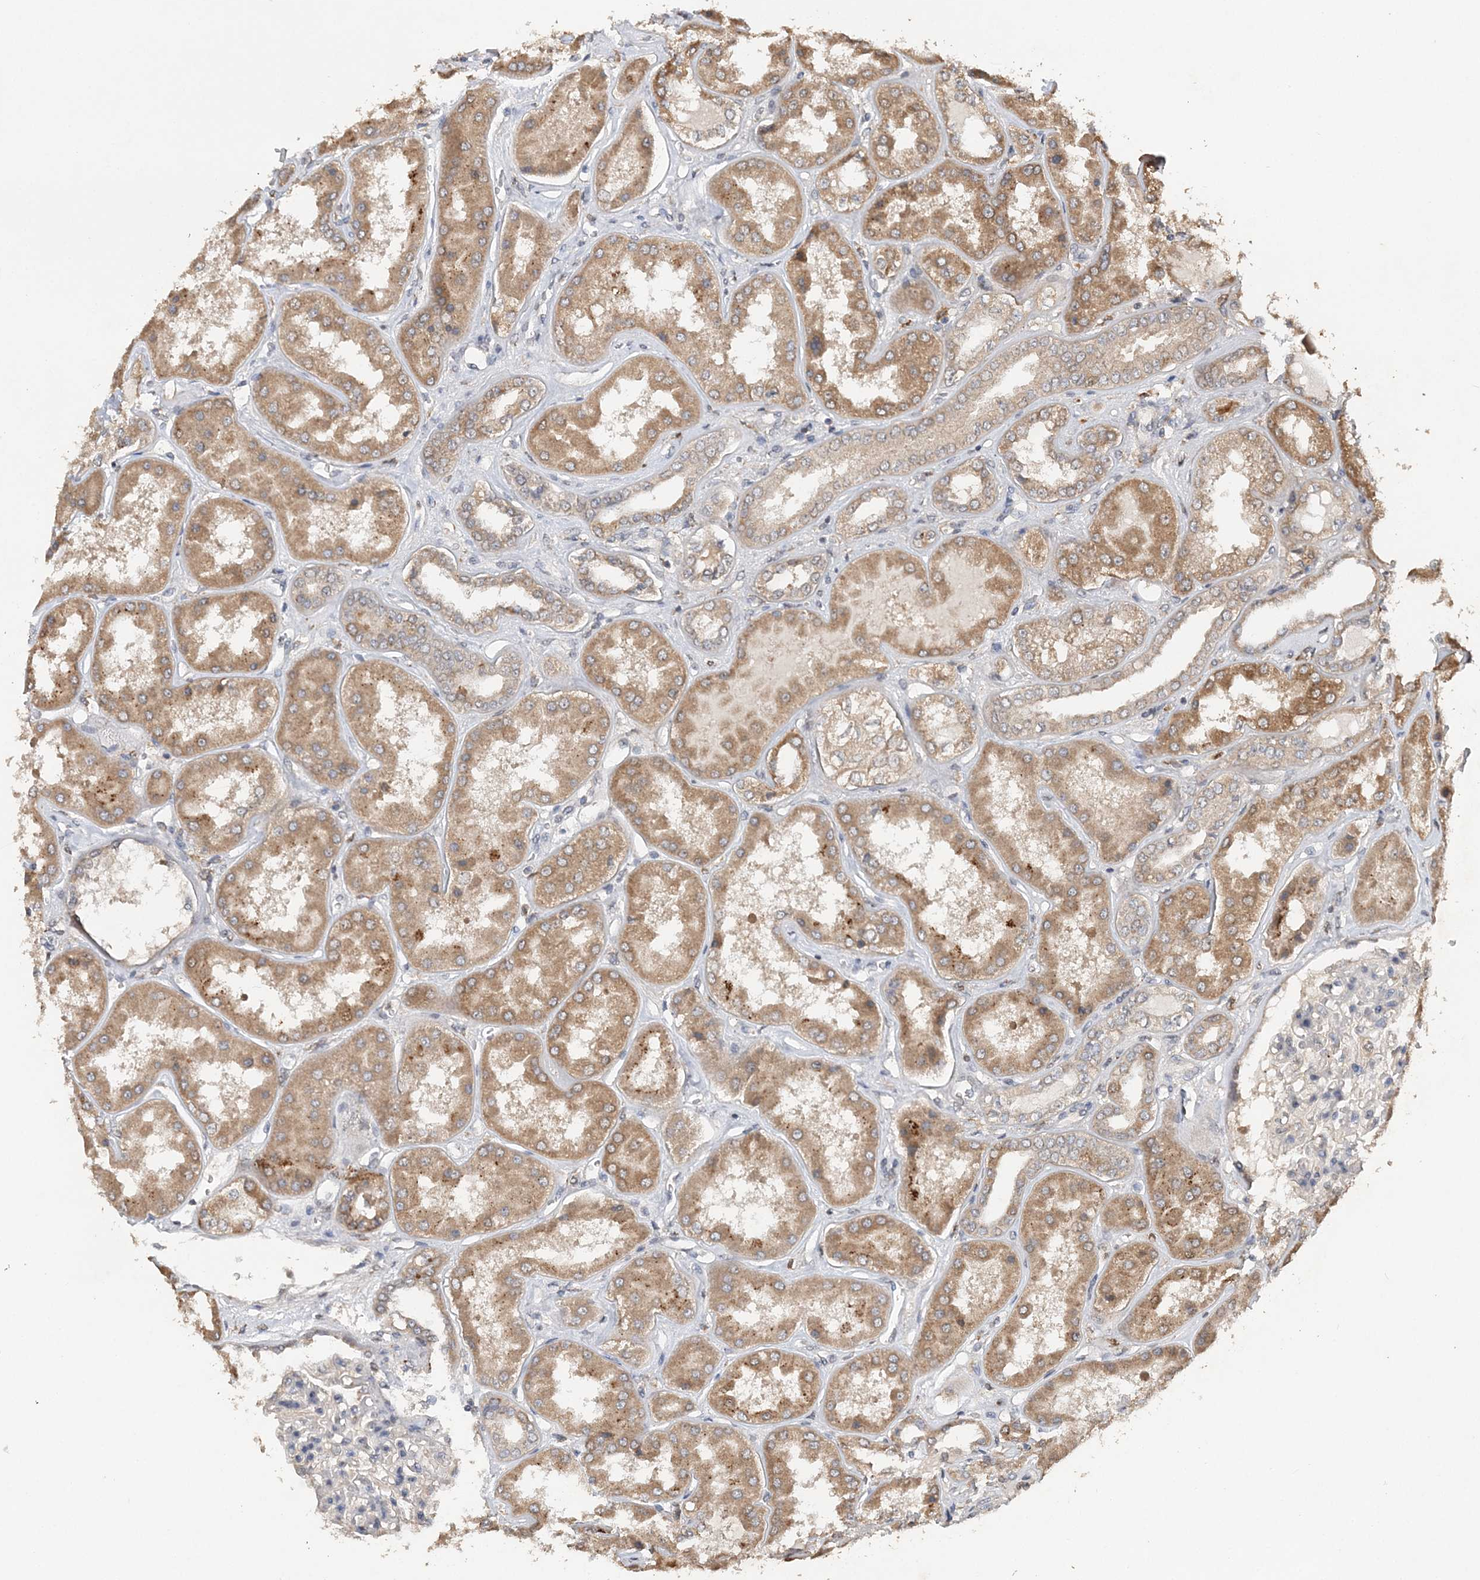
{"staining": {"intensity": "negative", "quantity": "none", "location": "none"}, "tissue": "kidney", "cell_type": "Cells in glomeruli", "image_type": "normal", "snomed": [{"axis": "morphology", "description": "Normal tissue, NOS"}, {"axis": "topography", "description": "Kidney"}], "caption": "Cells in glomeruli show no significant staining in benign kidney.", "gene": "RAB14", "patient": {"sex": "female", "age": 56}}